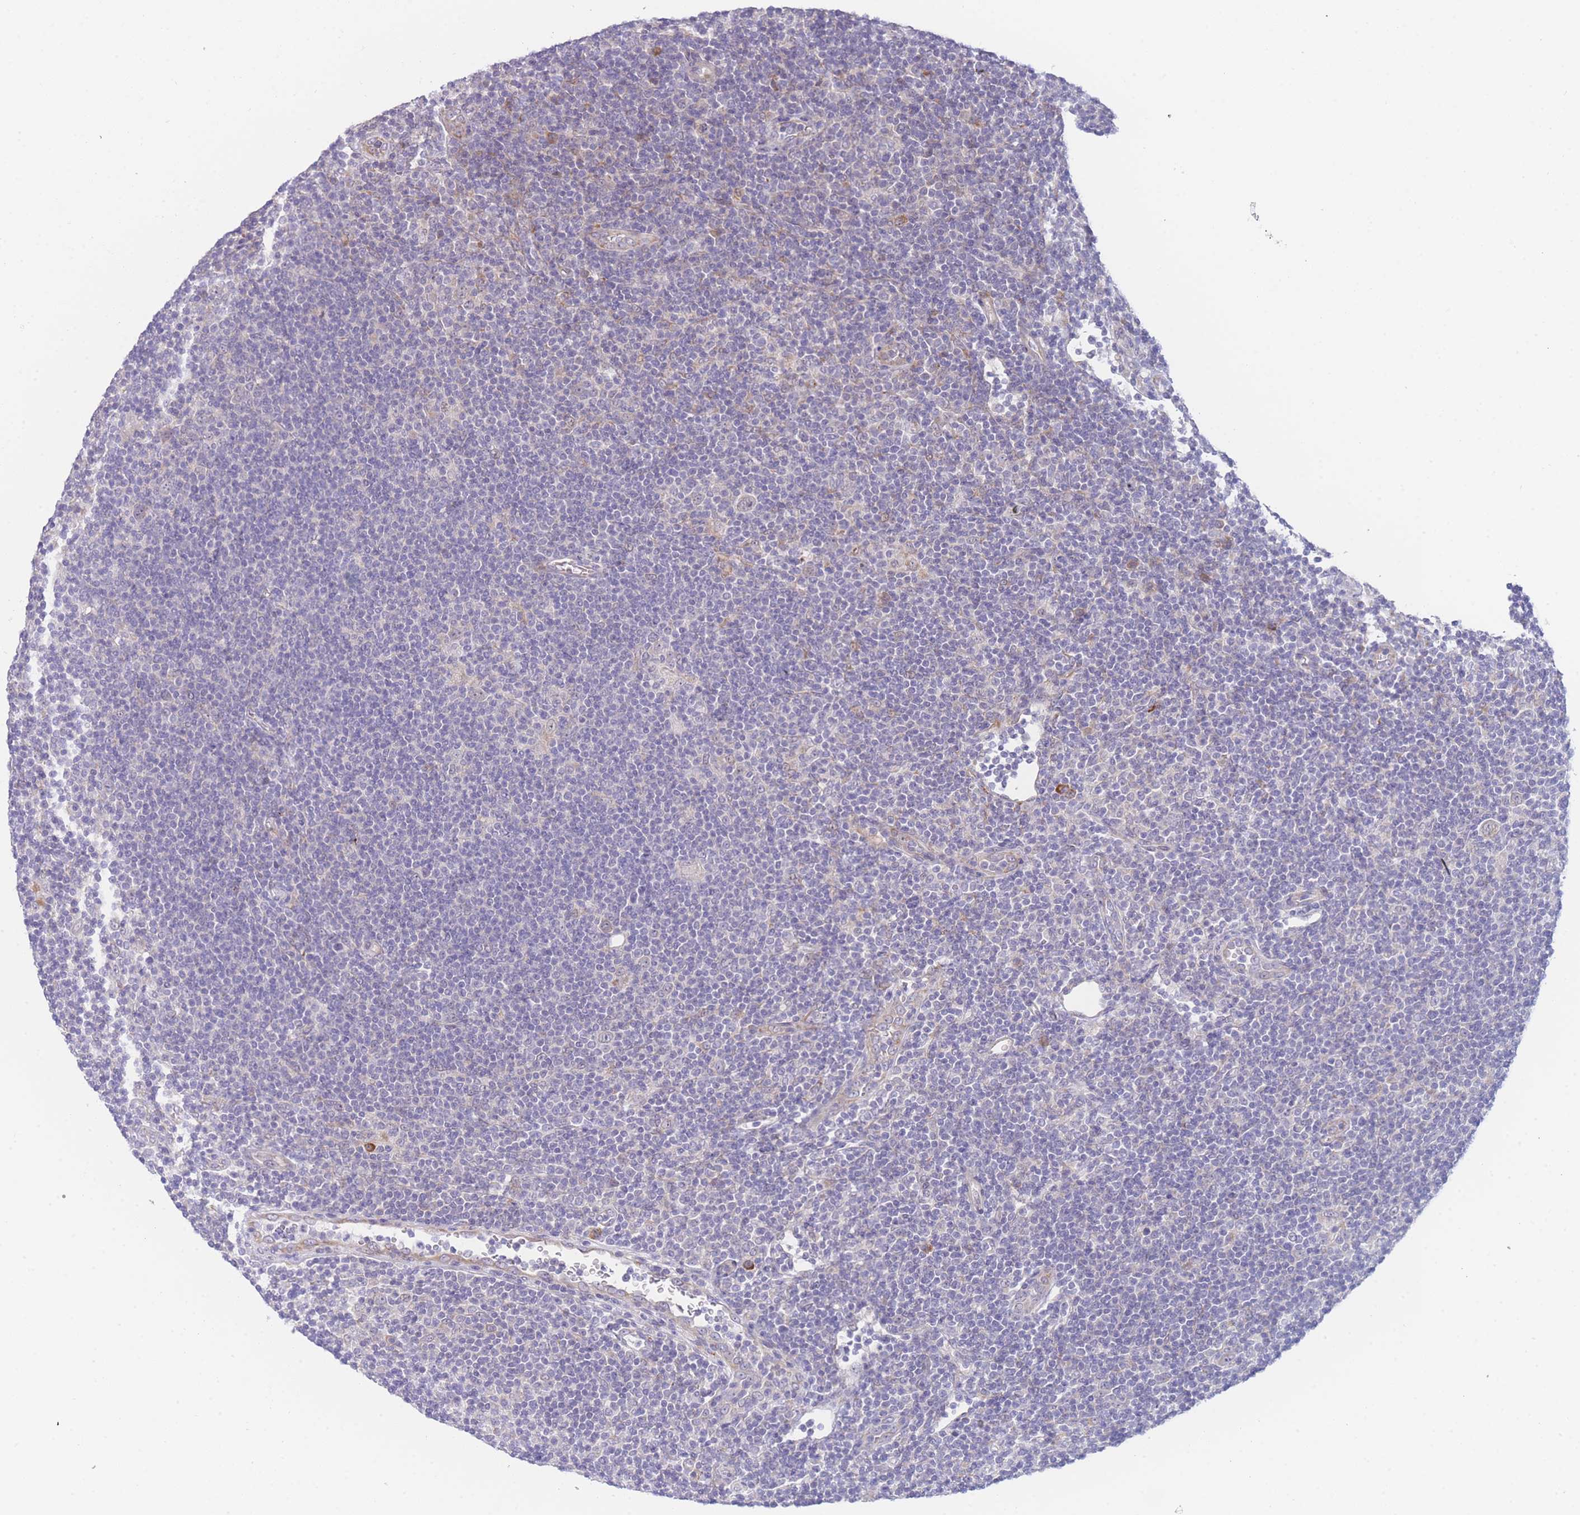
{"staining": {"intensity": "negative", "quantity": "none", "location": "none"}, "tissue": "lymphoma", "cell_type": "Tumor cells", "image_type": "cancer", "snomed": [{"axis": "morphology", "description": "Hodgkin's disease, NOS"}, {"axis": "topography", "description": "Lymph node"}], "caption": "Immunohistochemistry (IHC) of human Hodgkin's disease demonstrates no expression in tumor cells.", "gene": "ZNF510", "patient": {"sex": "female", "age": 57}}